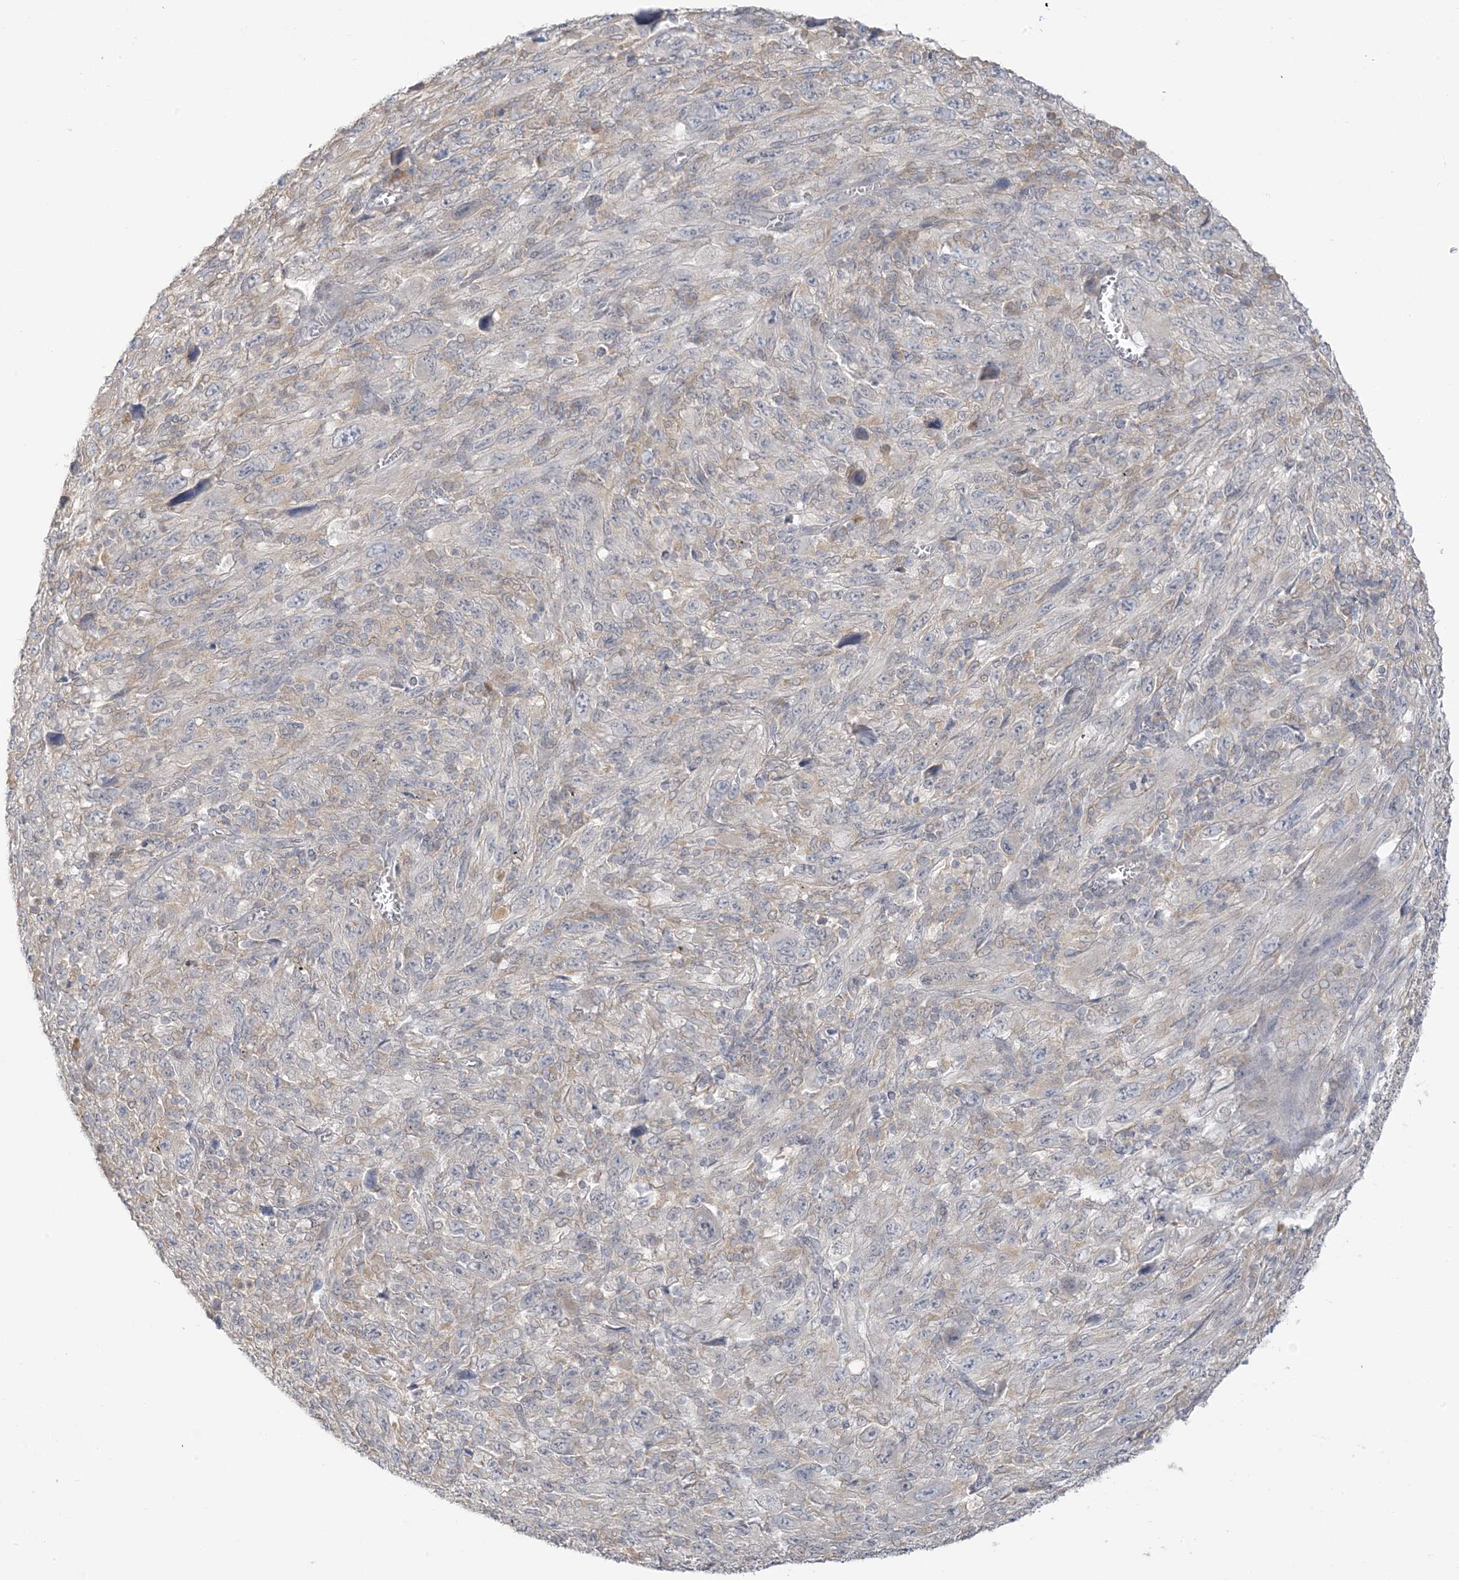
{"staining": {"intensity": "negative", "quantity": "none", "location": "none"}, "tissue": "melanoma", "cell_type": "Tumor cells", "image_type": "cancer", "snomed": [{"axis": "morphology", "description": "Malignant melanoma, Metastatic site"}, {"axis": "topography", "description": "Skin"}], "caption": "An immunohistochemistry micrograph of melanoma is shown. There is no staining in tumor cells of melanoma.", "gene": "EEFSEC", "patient": {"sex": "female", "age": 56}}